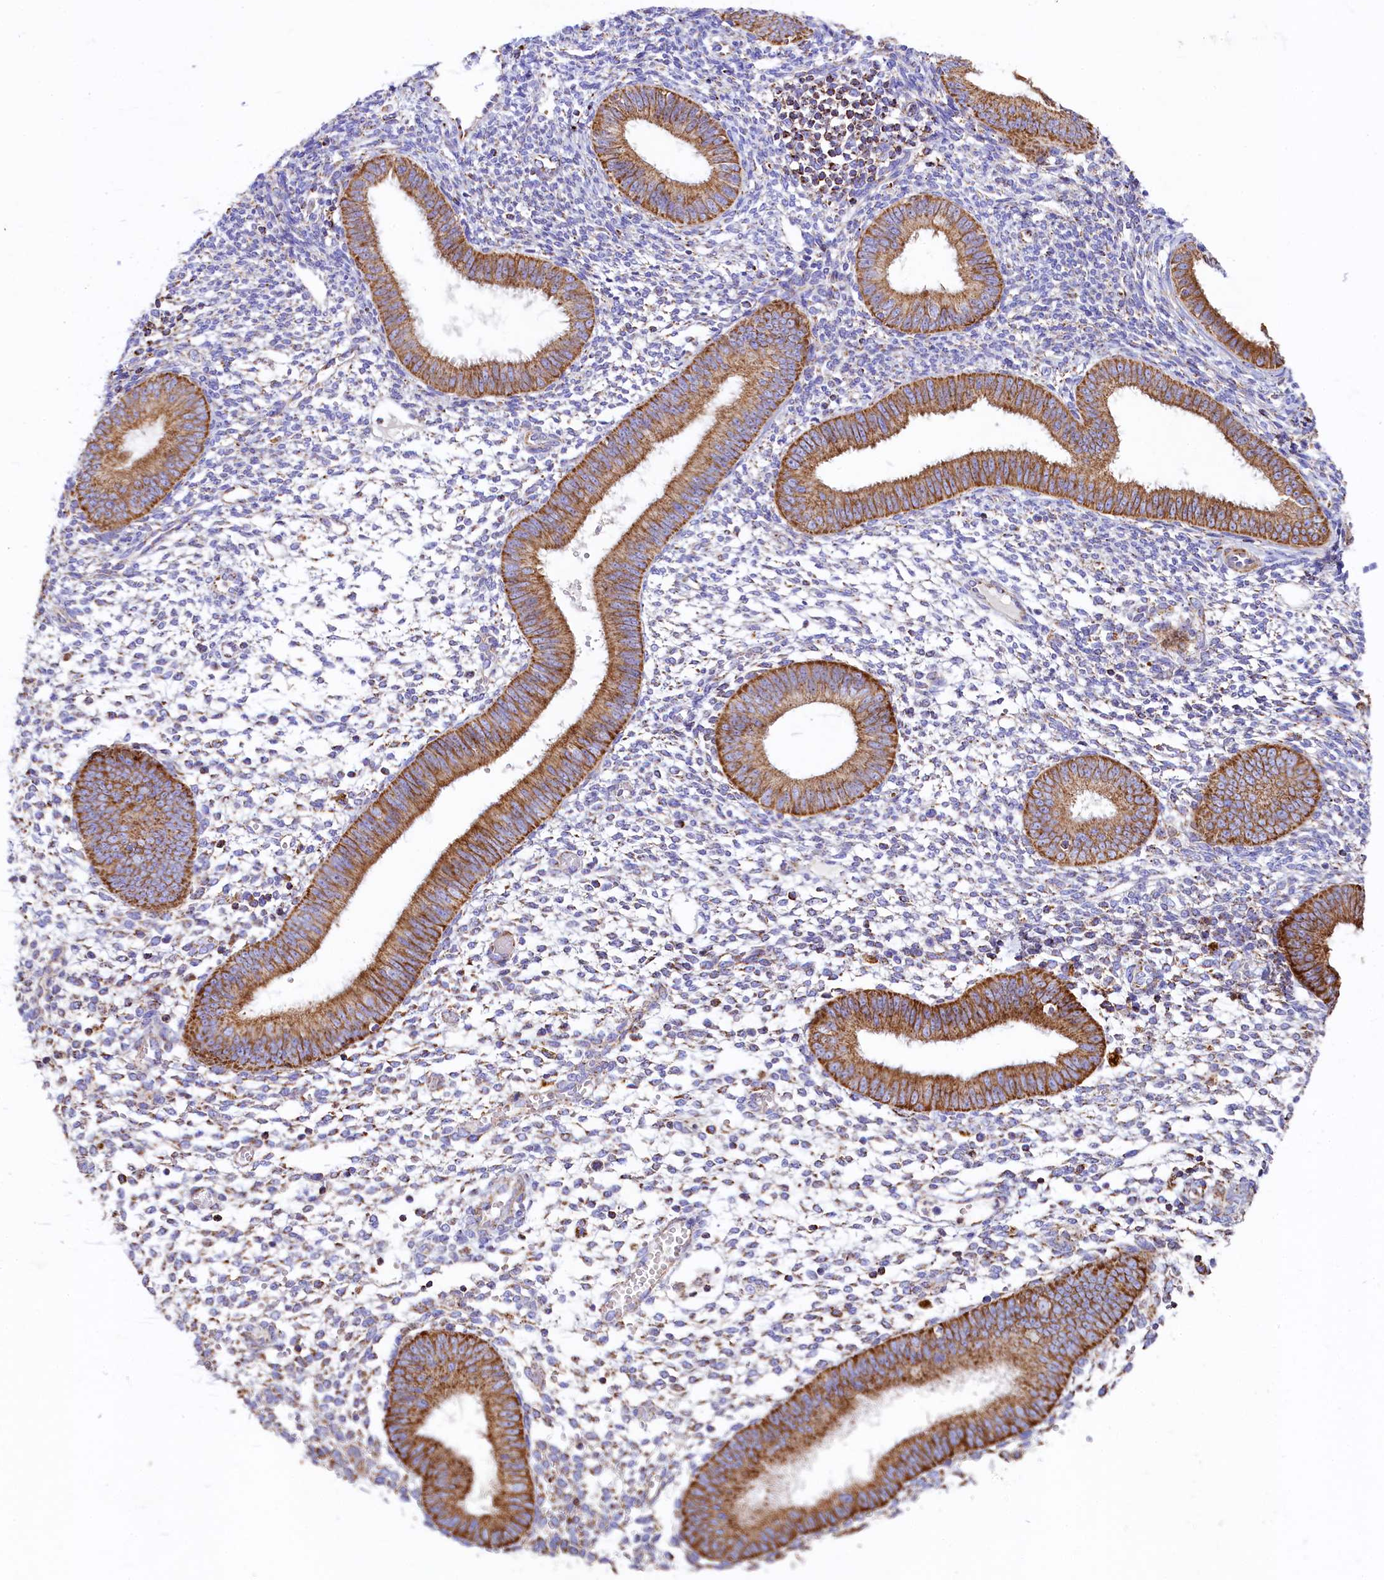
{"staining": {"intensity": "moderate", "quantity": "<25%", "location": "cytoplasmic/membranous"}, "tissue": "endometrium", "cell_type": "Cells in endometrial stroma", "image_type": "normal", "snomed": [{"axis": "morphology", "description": "Normal tissue, NOS"}, {"axis": "topography", "description": "Uterus"}, {"axis": "topography", "description": "Endometrium"}], "caption": "Immunohistochemical staining of benign endometrium shows moderate cytoplasmic/membranous protein expression in about <25% of cells in endometrial stroma.", "gene": "CLYBL", "patient": {"sex": "female", "age": 48}}